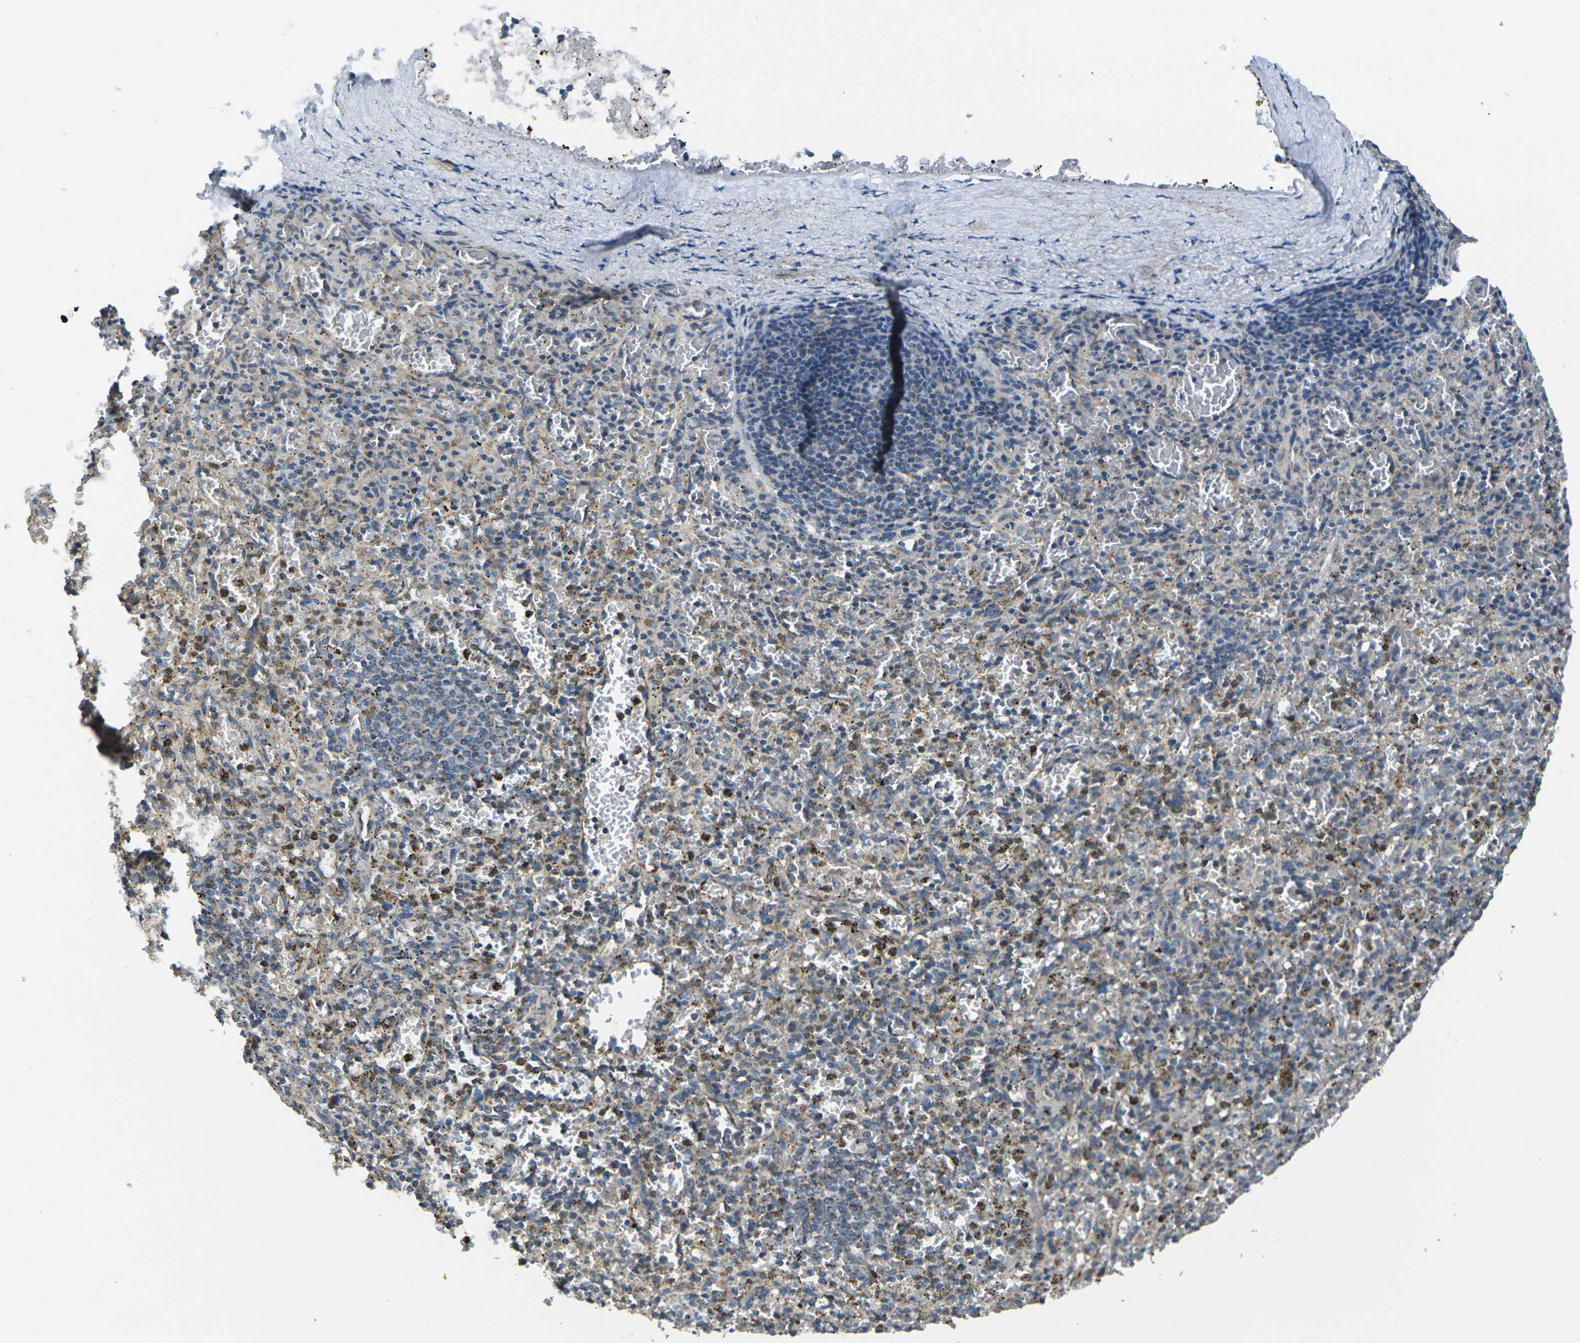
{"staining": {"intensity": "weak", "quantity": ">75%", "location": "cytoplasmic/membranous"}, "tissue": "spleen", "cell_type": "Cells in red pulp", "image_type": "normal", "snomed": [{"axis": "morphology", "description": "Normal tissue, NOS"}, {"axis": "topography", "description": "Spleen"}], "caption": "DAB immunohistochemical staining of unremarkable spleen demonstrates weak cytoplasmic/membranous protein positivity in approximately >75% of cells in red pulp.", "gene": "TMEM120B", "patient": {"sex": "male", "age": 72}}